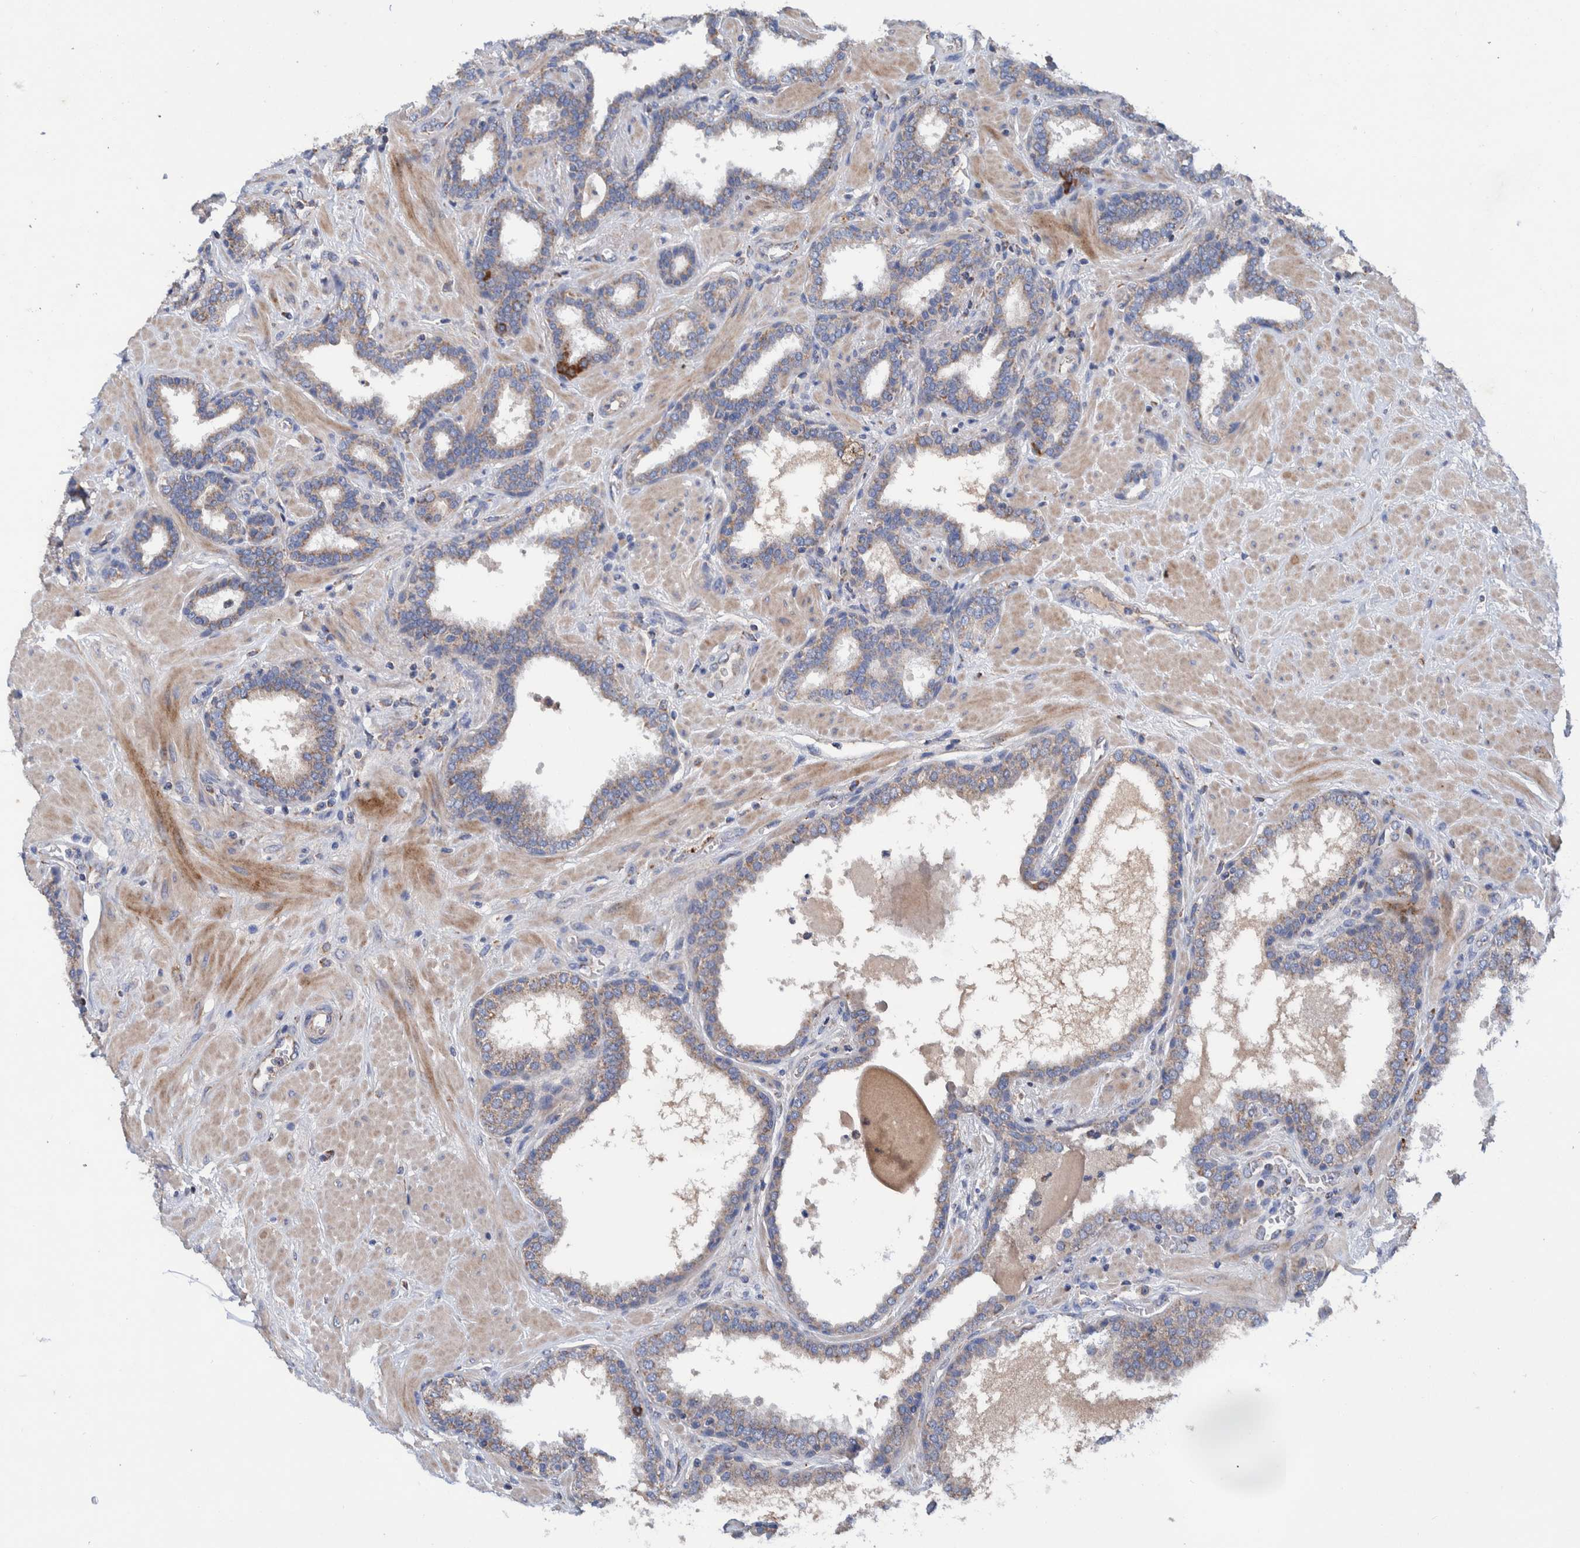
{"staining": {"intensity": "weak", "quantity": ">75%", "location": "cytoplasmic/membranous"}, "tissue": "prostate", "cell_type": "Glandular cells", "image_type": "normal", "snomed": [{"axis": "morphology", "description": "Normal tissue, NOS"}, {"axis": "topography", "description": "Prostate"}], "caption": "High-magnification brightfield microscopy of benign prostate stained with DAB (brown) and counterstained with hematoxylin (blue). glandular cells exhibit weak cytoplasmic/membranous staining is seen in about>75% of cells. Nuclei are stained in blue.", "gene": "DECR1", "patient": {"sex": "male", "age": 51}}